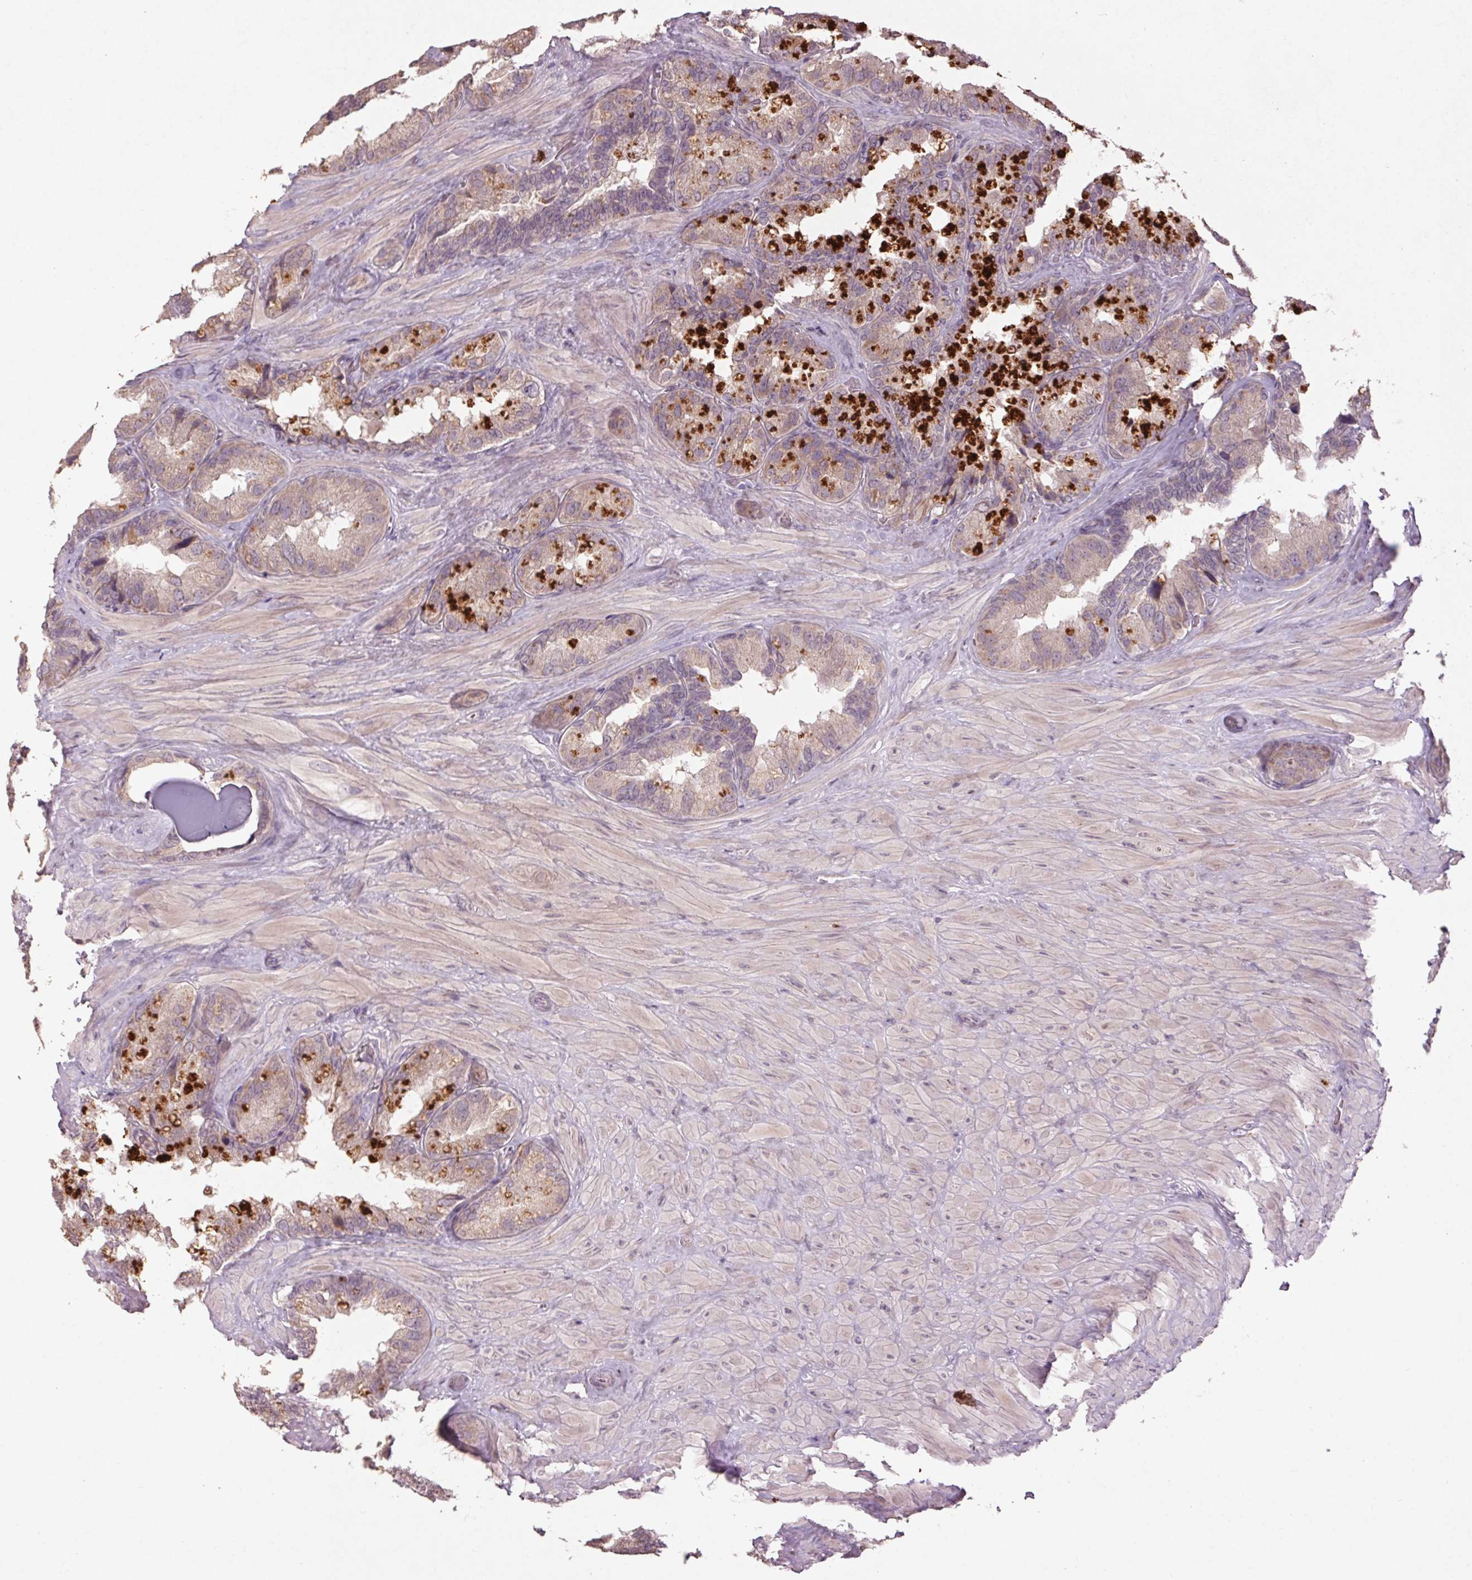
{"staining": {"intensity": "weak", "quantity": "<25%", "location": "cytoplasmic/membranous"}, "tissue": "seminal vesicle", "cell_type": "Glandular cells", "image_type": "normal", "snomed": [{"axis": "morphology", "description": "Normal tissue, NOS"}, {"axis": "topography", "description": "Seminal veicle"}], "caption": "The micrograph shows no staining of glandular cells in unremarkable seminal vesicle. The staining is performed using DAB brown chromogen with nuclei counter-stained in using hematoxylin.", "gene": "ENSG00000255641", "patient": {"sex": "male", "age": 60}}